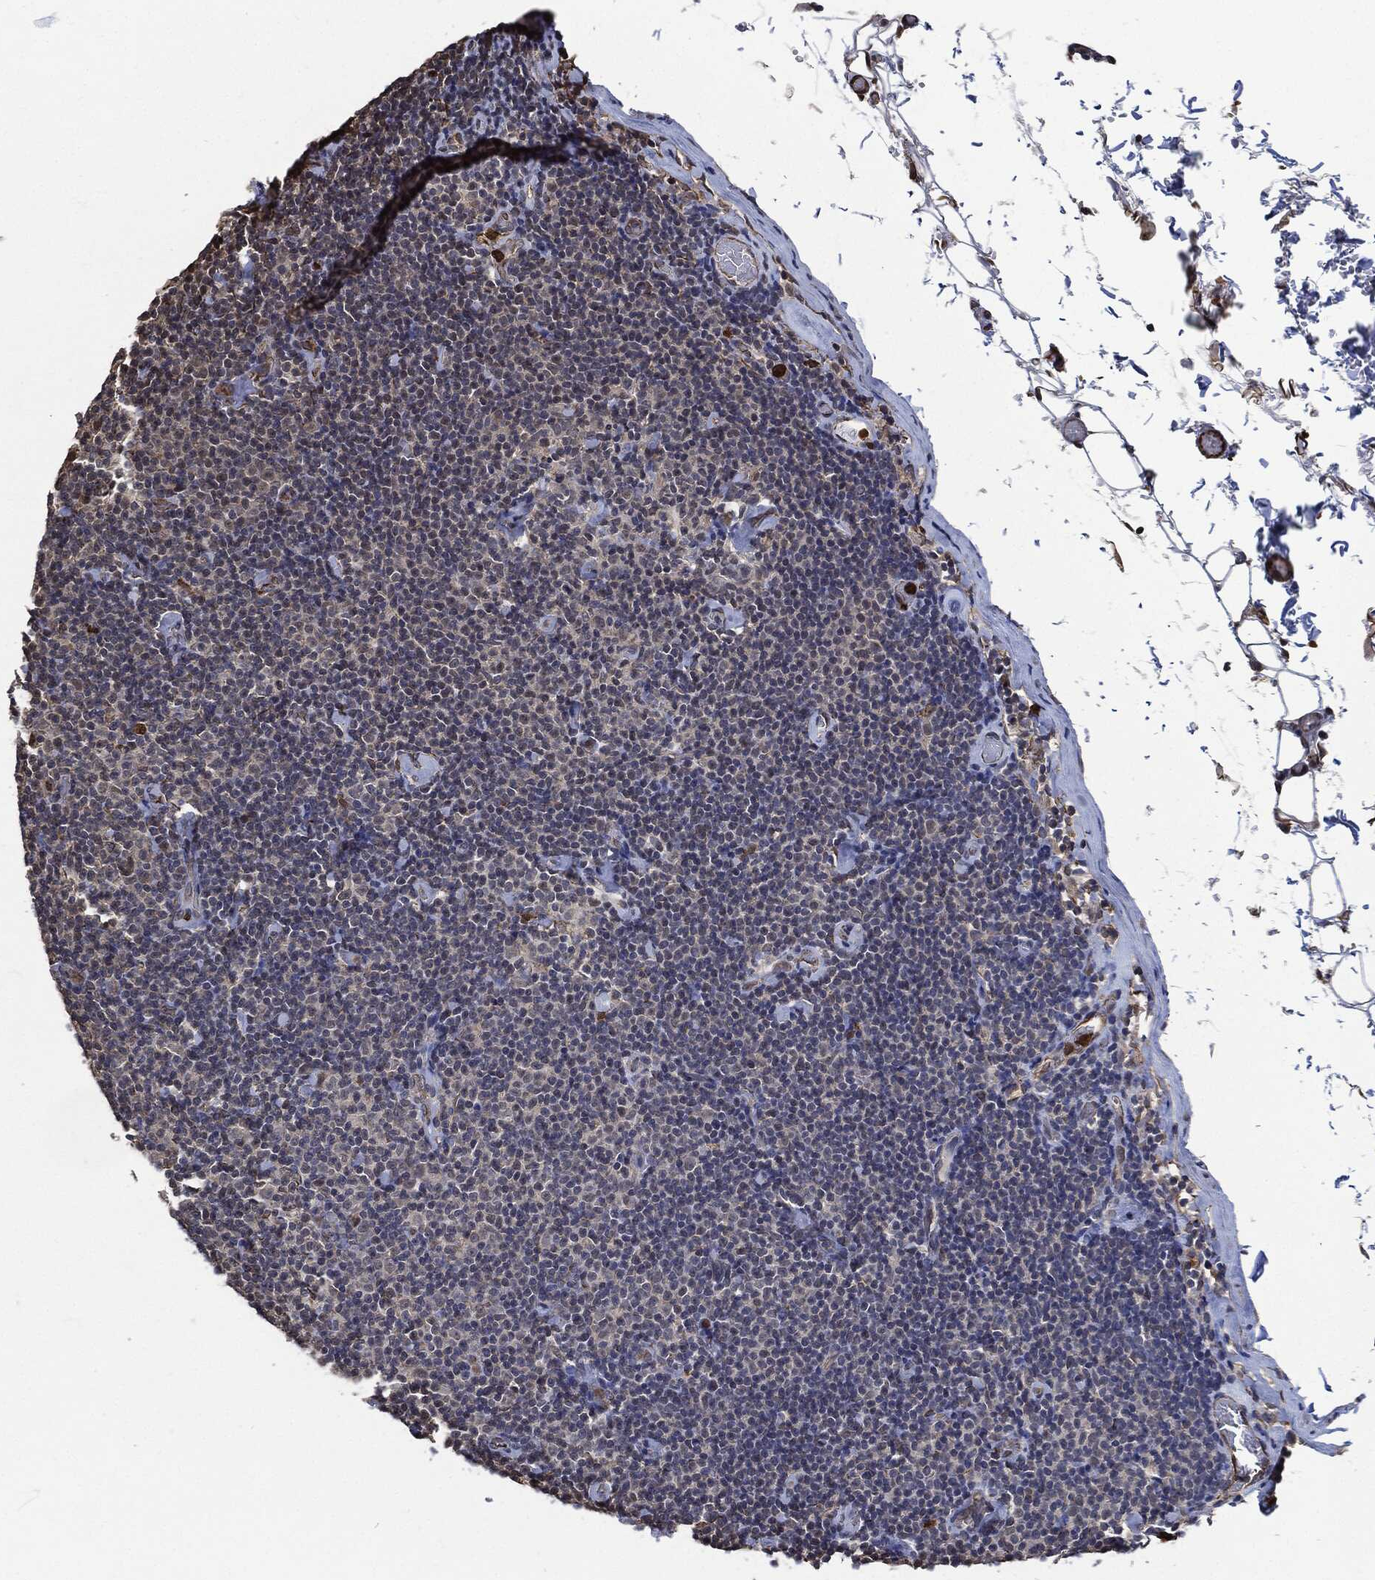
{"staining": {"intensity": "negative", "quantity": "none", "location": "none"}, "tissue": "lymphoma", "cell_type": "Tumor cells", "image_type": "cancer", "snomed": [{"axis": "morphology", "description": "Malignant lymphoma, non-Hodgkin's type, Low grade"}, {"axis": "topography", "description": "Lymph node"}], "caption": "Tumor cells are negative for protein expression in human malignant lymphoma, non-Hodgkin's type (low-grade).", "gene": "S100A9", "patient": {"sex": "male", "age": 81}}